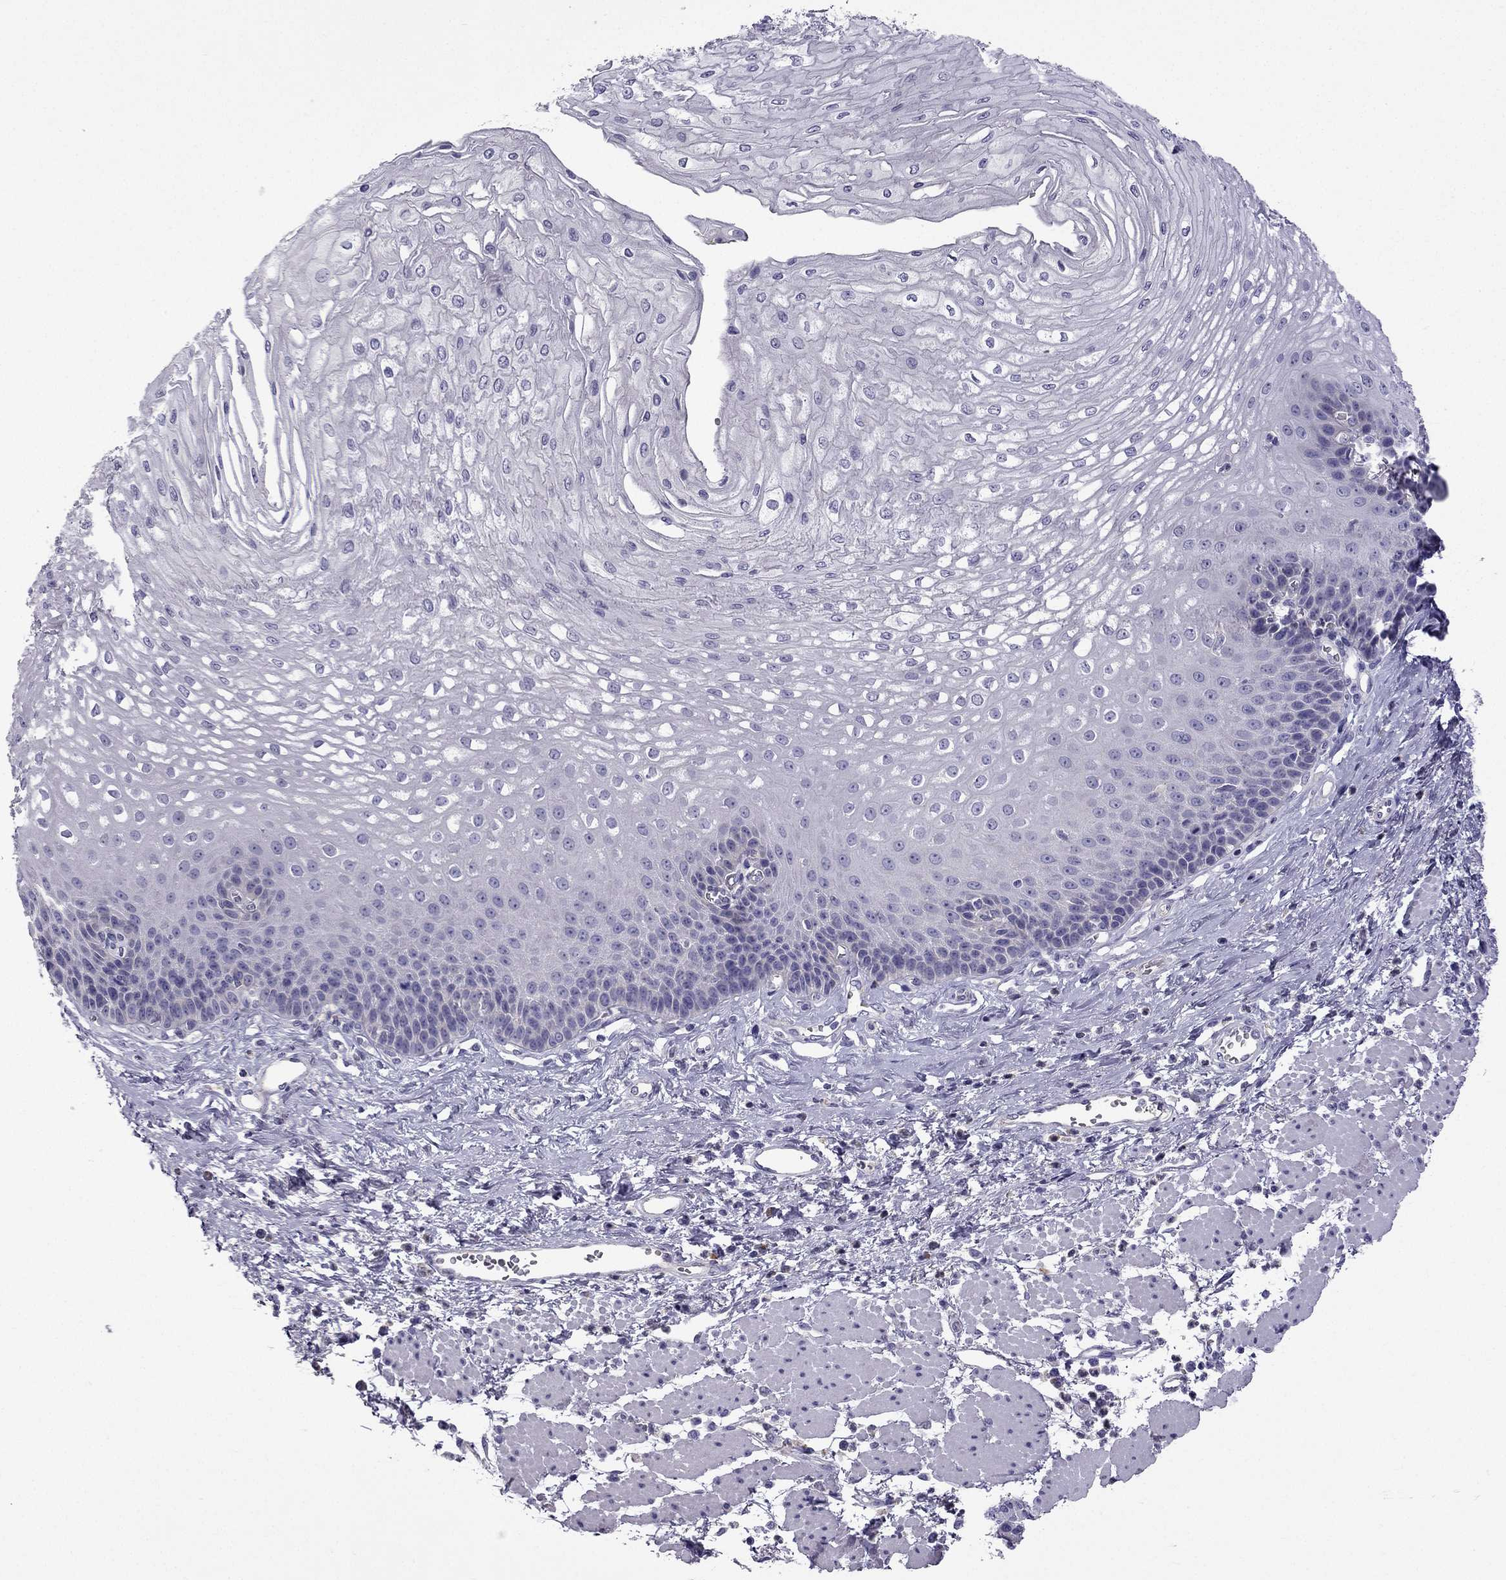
{"staining": {"intensity": "negative", "quantity": "none", "location": "none"}, "tissue": "esophagus", "cell_type": "Squamous epithelial cells", "image_type": "normal", "snomed": [{"axis": "morphology", "description": "Normal tissue, NOS"}, {"axis": "topography", "description": "Esophagus"}], "caption": "This image is of benign esophagus stained with immunohistochemistry to label a protein in brown with the nuclei are counter-stained blue. There is no expression in squamous epithelial cells.", "gene": "STOML3", "patient": {"sex": "female", "age": 62}}